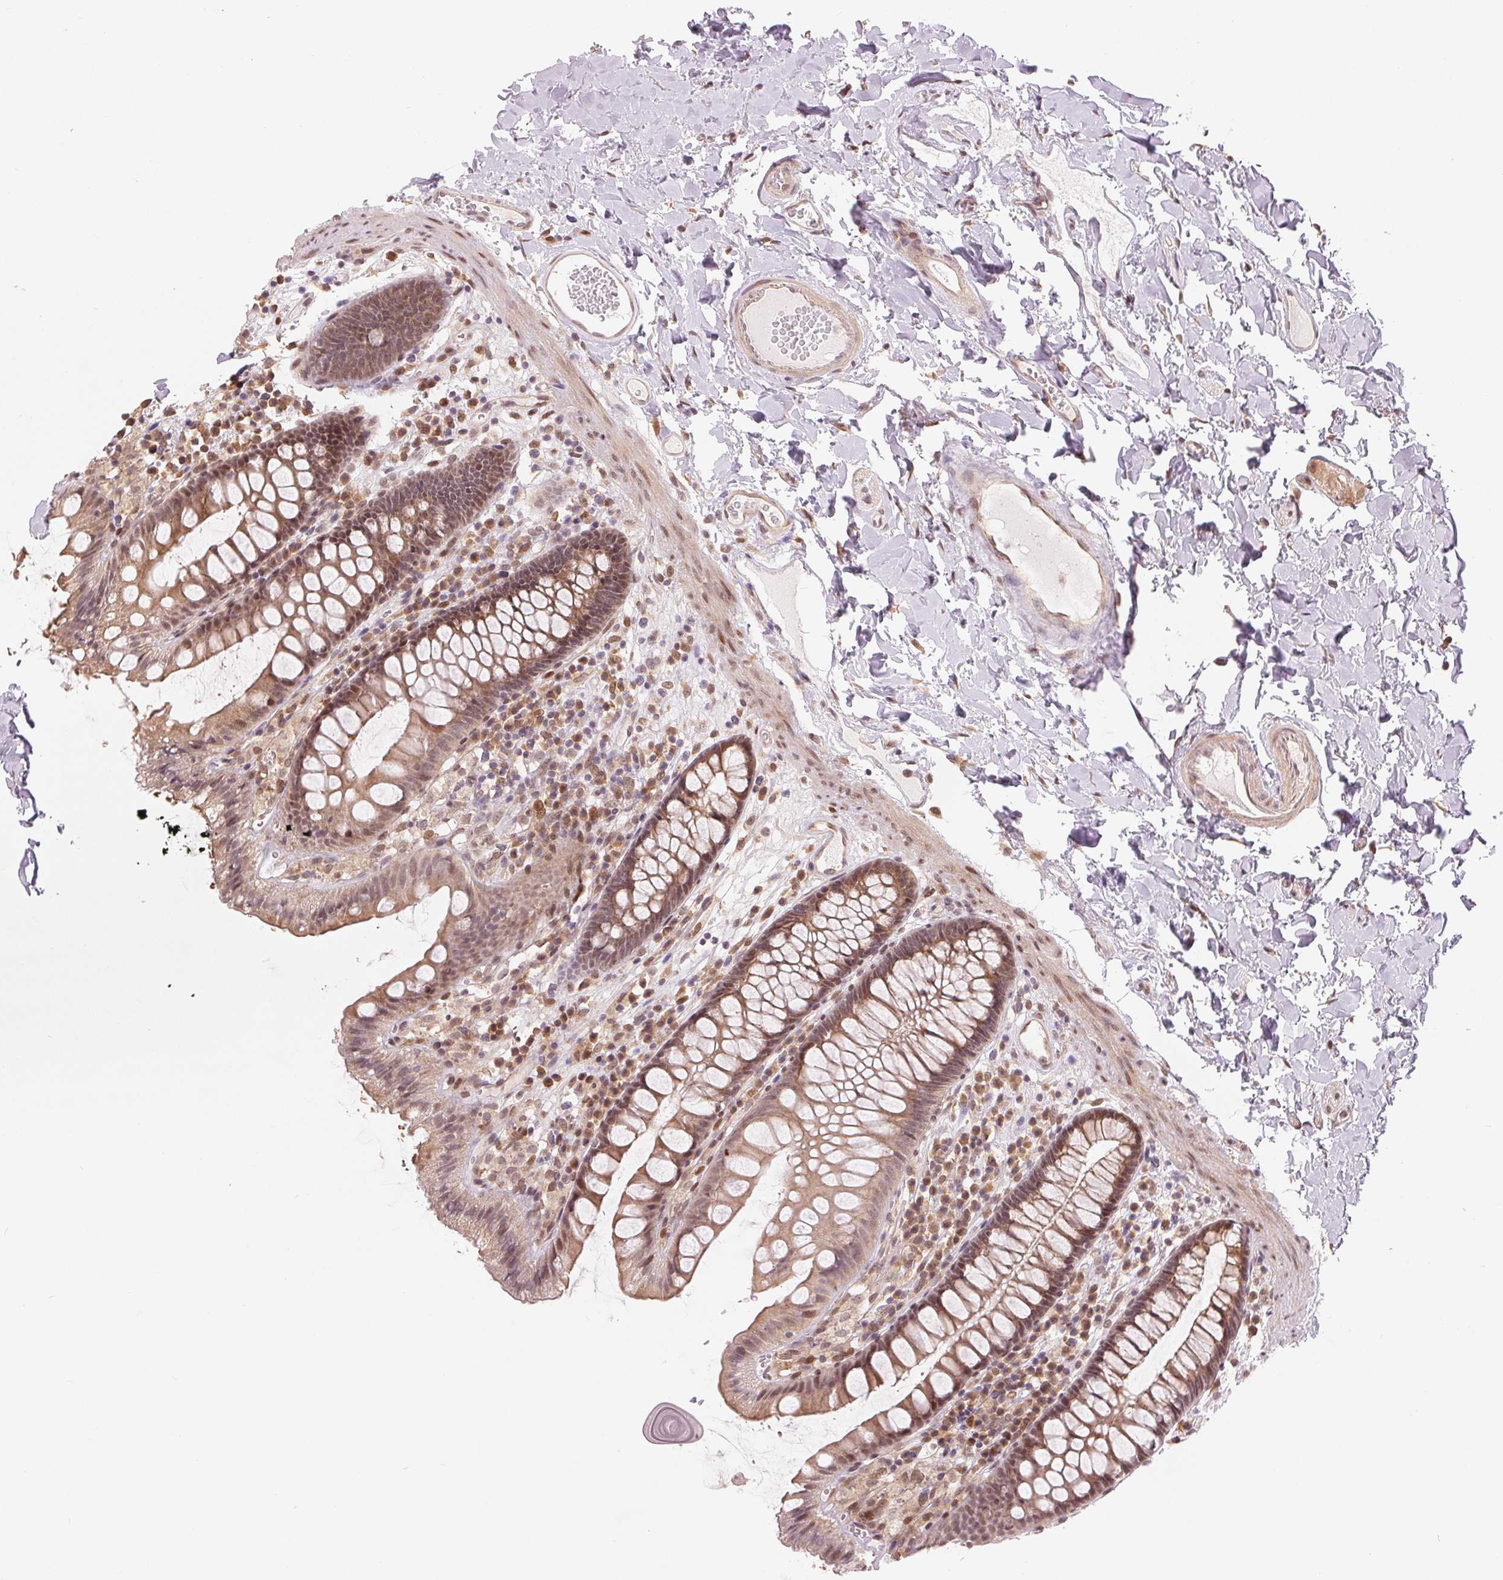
{"staining": {"intensity": "weak", "quantity": "25%-75%", "location": "cytoplasmic/membranous"}, "tissue": "colon", "cell_type": "Endothelial cells", "image_type": "normal", "snomed": [{"axis": "morphology", "description": "Normal tissue, NOS"}, {"axis": "topography", "description": "Colon"}], "caption": "Protein staining of normal colon displays weak cytoplasmic/membranous expression in approximately 25%-75% of endothelial cells. (brown staining indicates protein expression, while blue staining denotes nuclei).", "gene": "ERI3", "patient": {"sex": "male", "age": 84}}